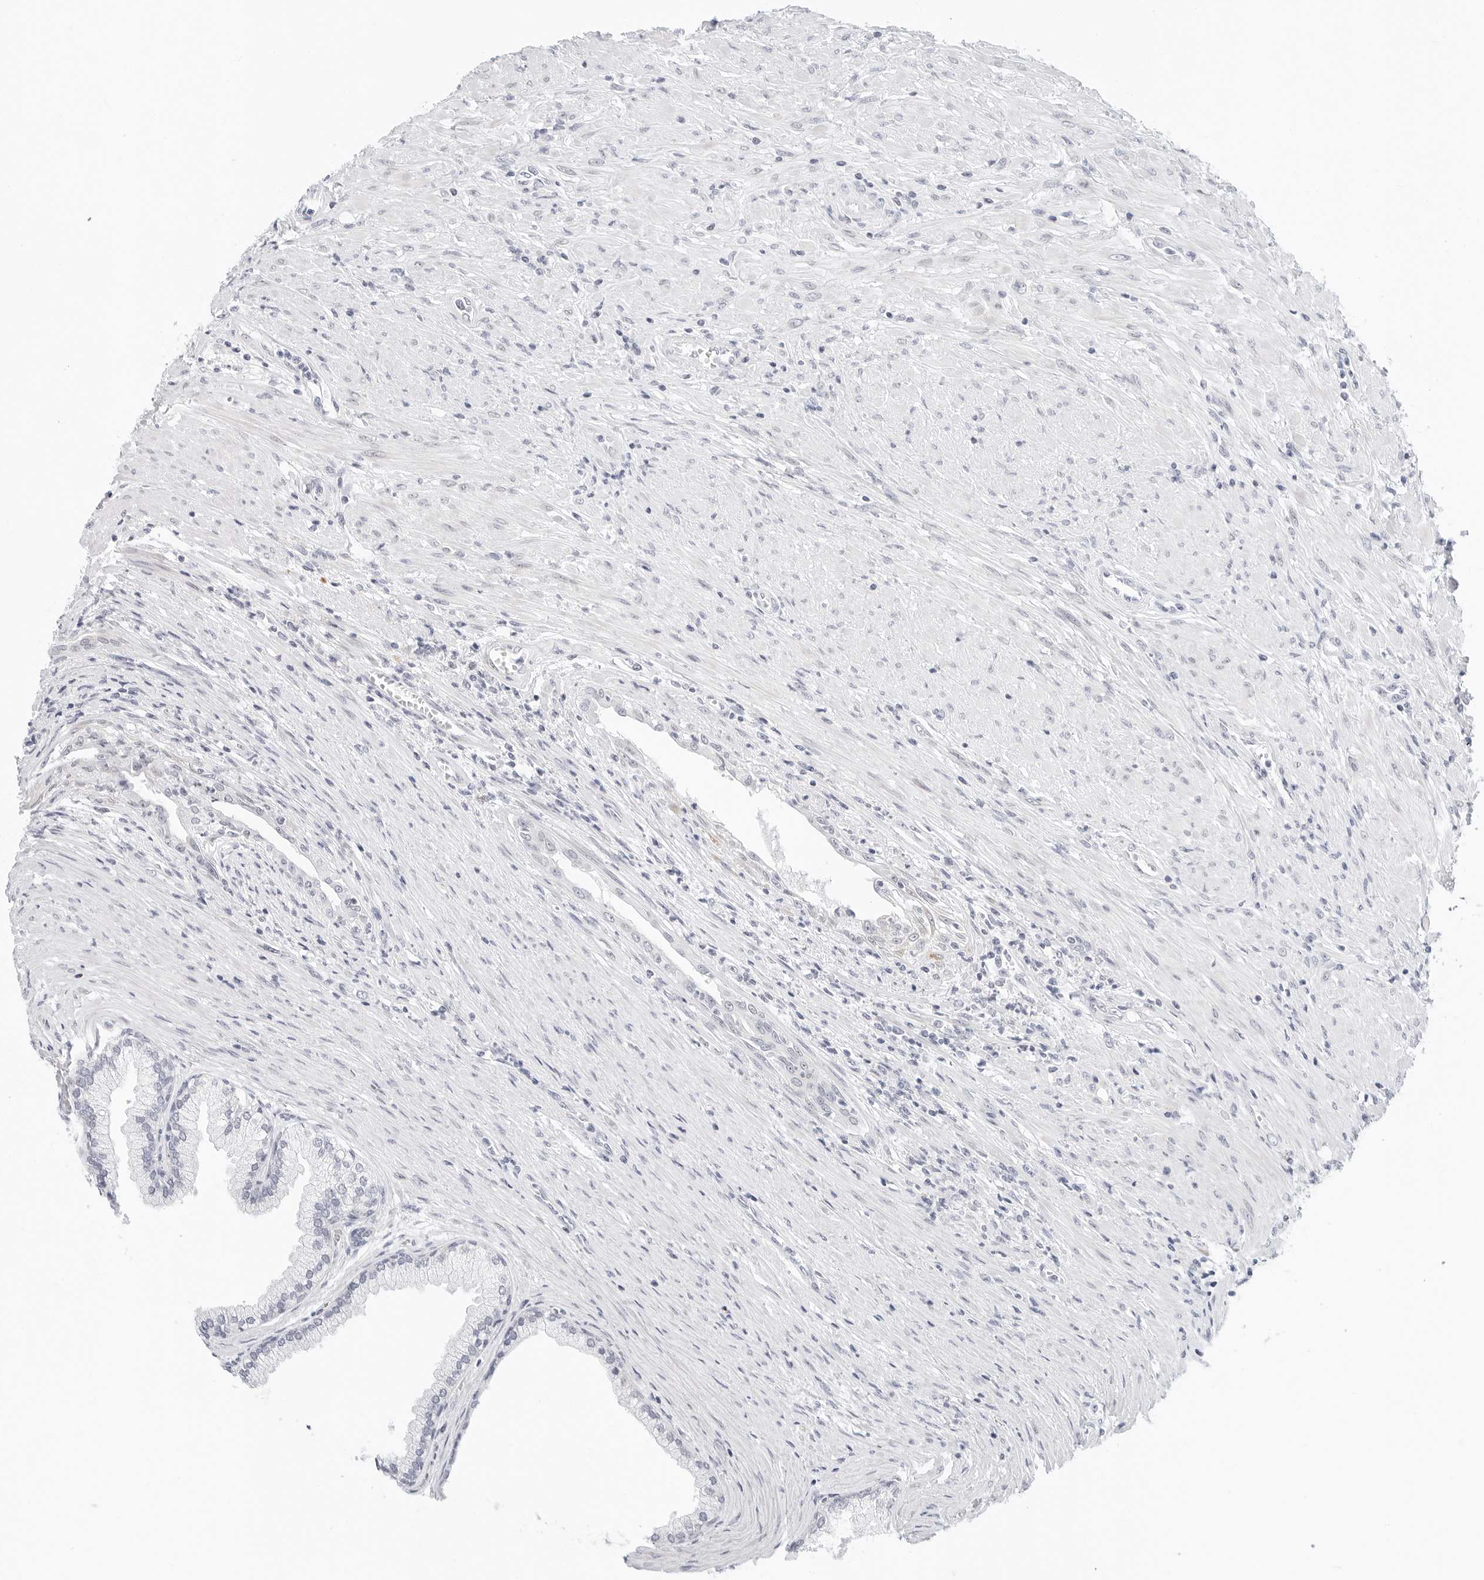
{"staining": {"intensity": "negative", "quantity": "none", "location": "none"}, "tissue": "prostate cancer", "cell_type": "Tumor cells", "image_type": "cancer", "snomed": [{"axis": "morphology", "description": "Normal tissue, NOS"}, {"axis": "morphology", "description": "Adenocarcinoma, Low grade"}, {"axis": "topography", "description": "Prostate"}, {"axis": "topography", "description": "Peripheral nerve tissue"}], "caption": "Immunohistochemical staining of prostate low-grade adenocarcinoma reveals no significant staining in tumor cells. (DAB immunohistochemistry (IHC) visualized using brightfield microscopy, high magnification).", "gene": "TSEN2", "patient": {"sex": "male", "age": 71}}